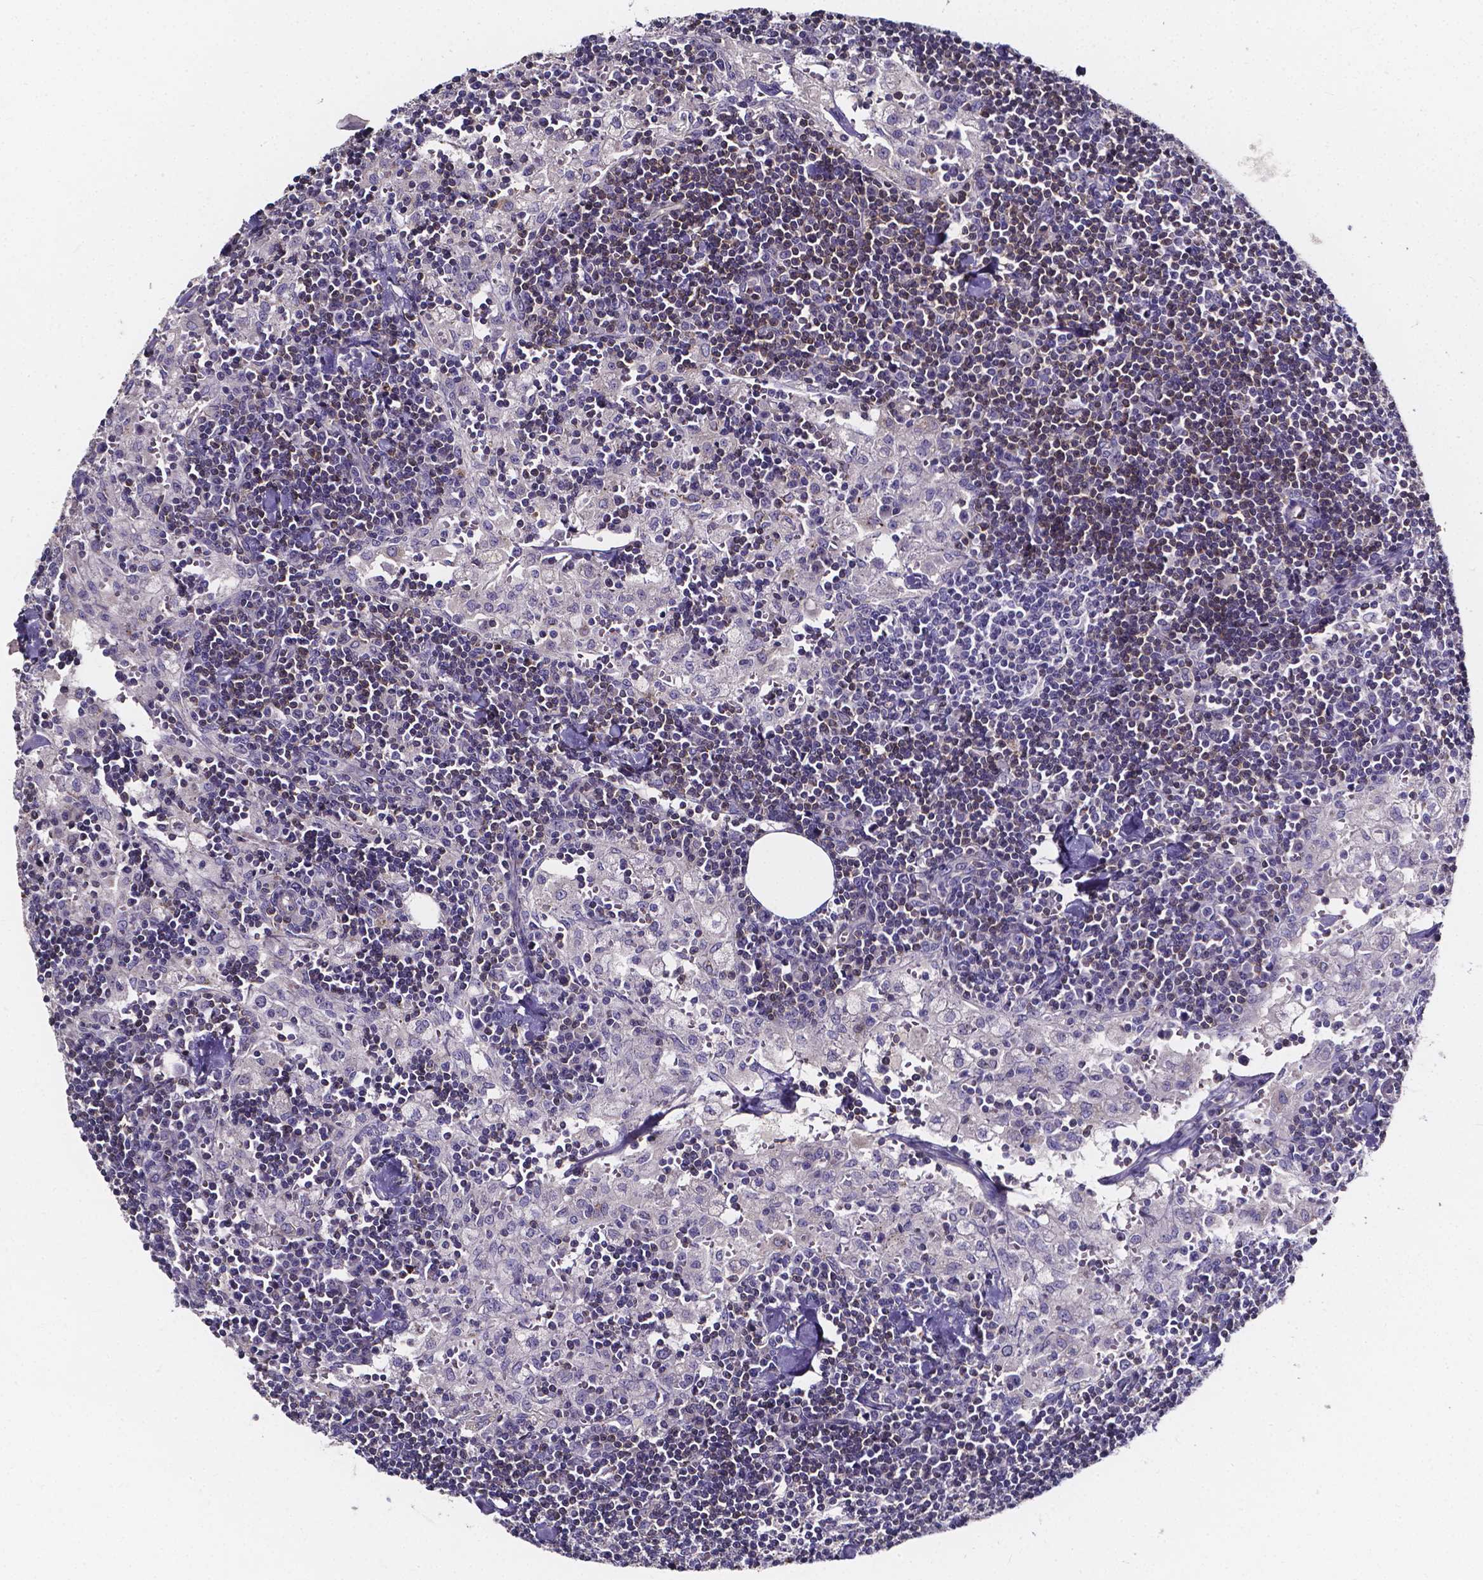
{"staining": {"intensity": "negative", "quantity": "none", "location": "none"}, "tissue": "lymph node", "cell_type": "Germinal center cells", "image_type": "normal", "snomed": [{"axis": "morphology", "description": "Normal tissue, NOS"}, {"axis": "topography", "description": "Lymph node"}], "caption": "A high-resolution photomicrograph shows immunohistochemistry (IHC) staining of benign lymph node, which demonstrates no significant staining in germinal center cells. (Brightfield microscopy of DAB immunohistochemistry (IHC) at high magnification).", "gene": "THEMIS", "patient": {"sex": "male", "age": 55}}